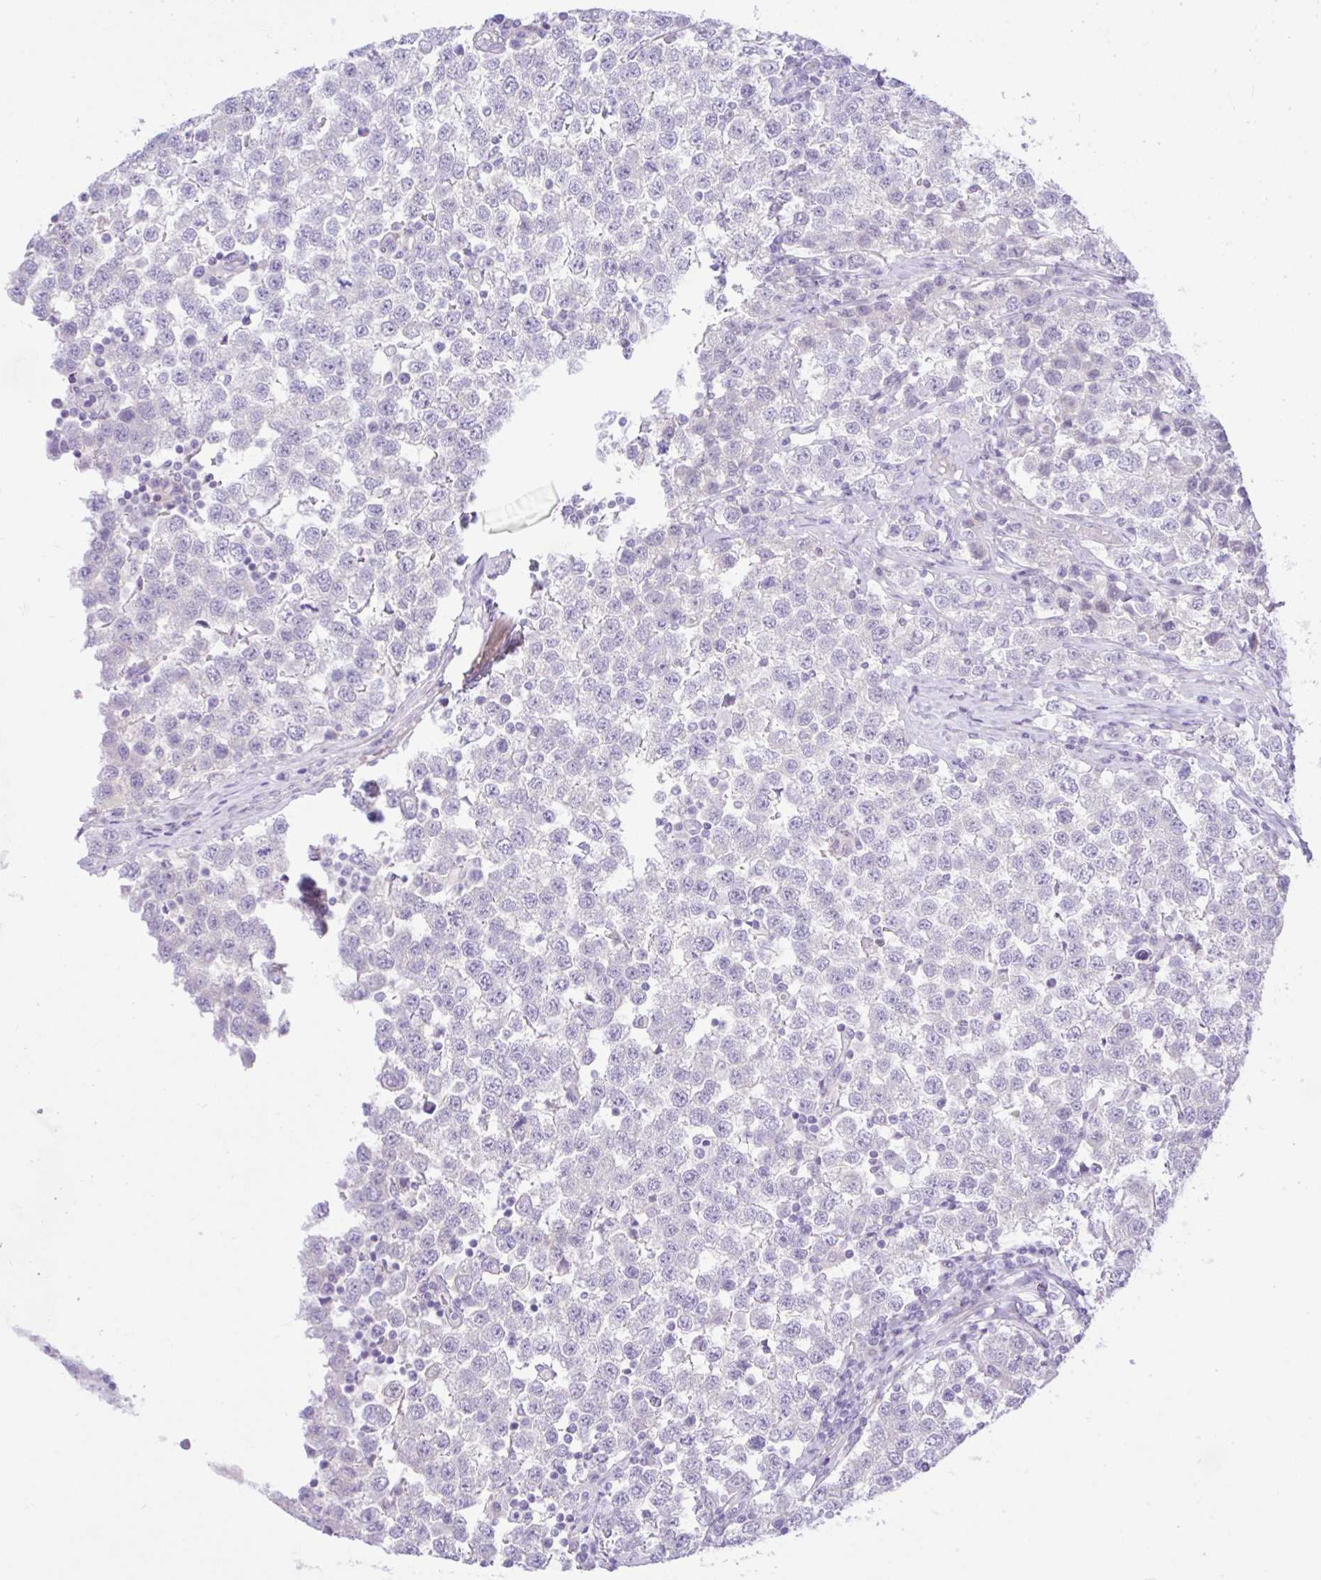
{"staining": {"intensity": "negative", "quantity": "none", "location": "none"}, "tissue": "testis cancer", "cell_type": "Tumor cells", "image_type": "cancer", "snomed": [{"axis": "morphology", "description": "Seminoma, NOS"}, {"axis": "topography", "description": "Testis"}], "caption": "Testis cancer (seminoma) stained for a protein using immunohistochemistry (IHC) reveals no staining tumor cells.", "gene": "ZNF101", "patient": {"sex": "male", "age": 34}}